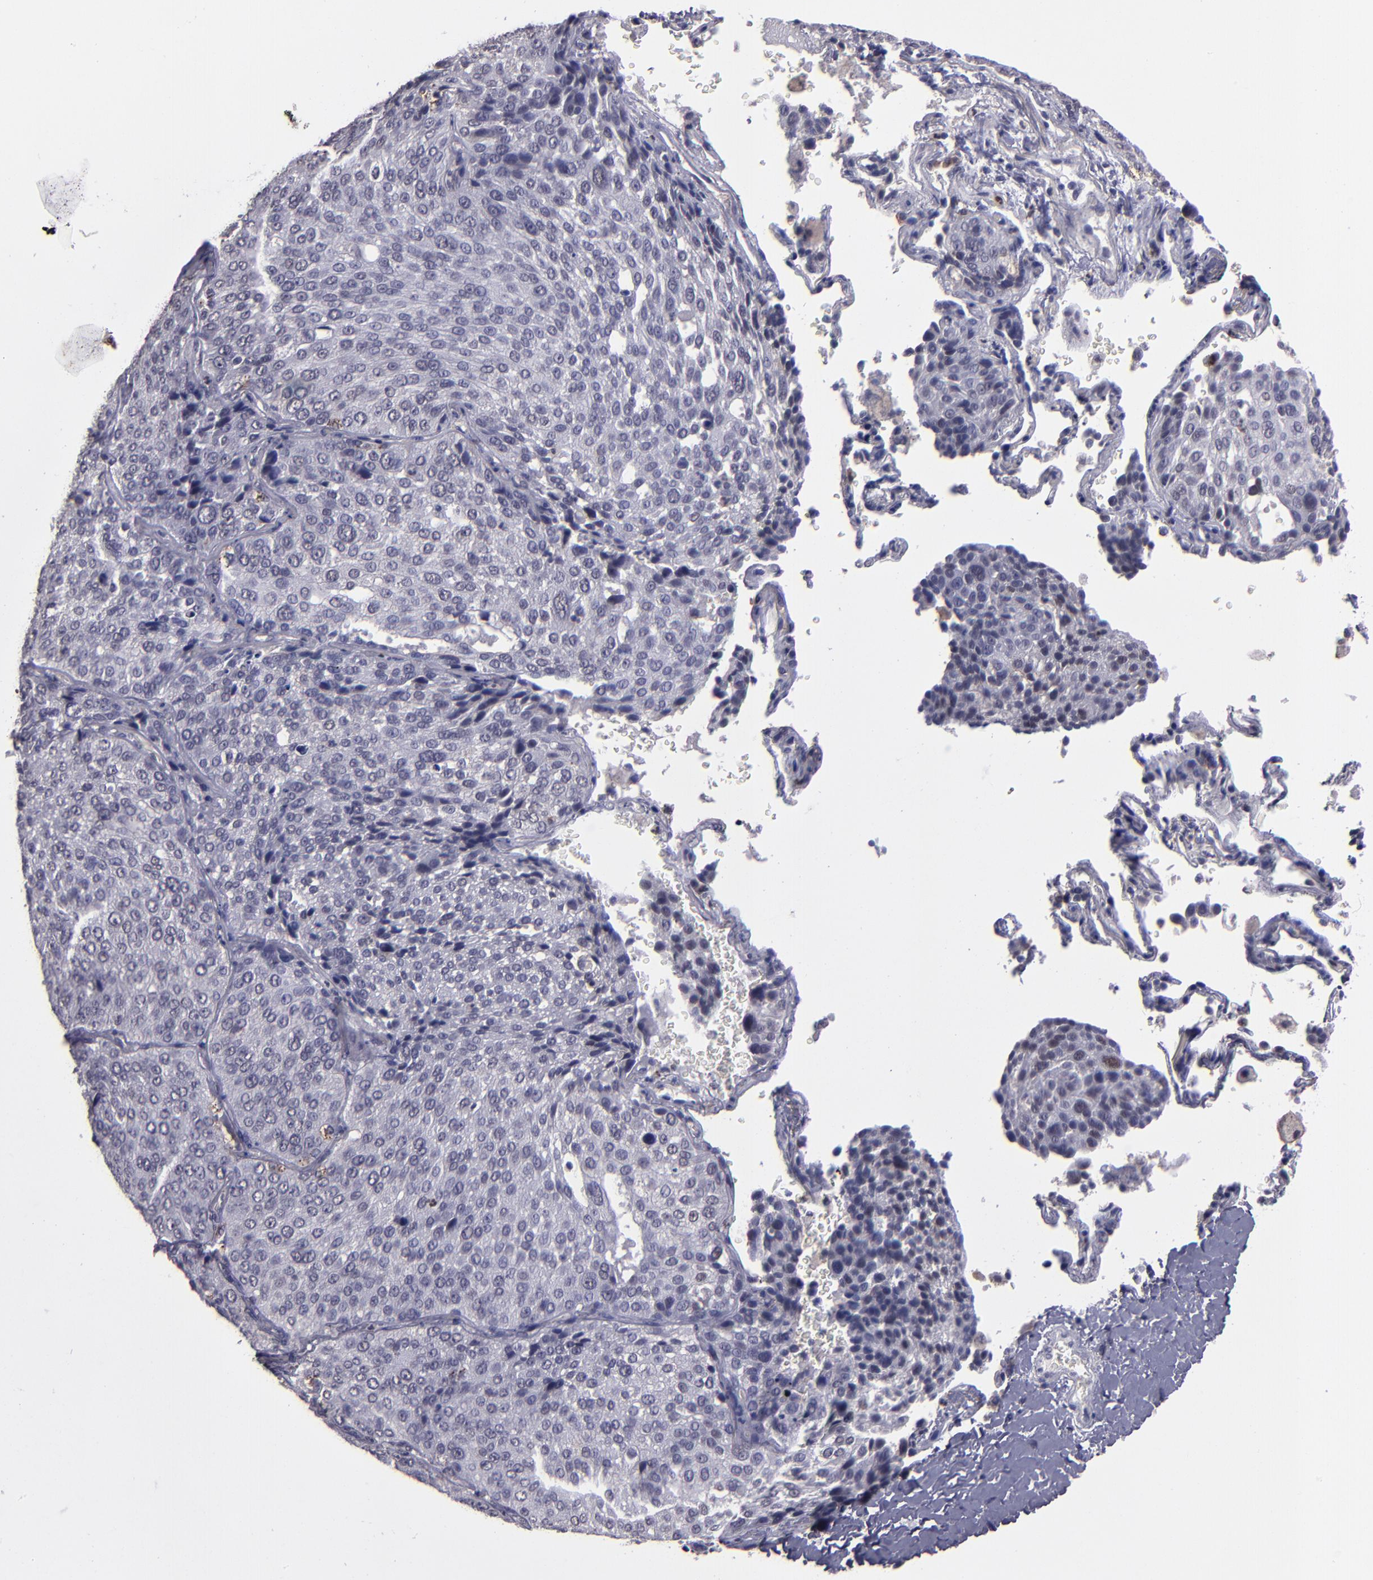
{"staining": {"intensity": "negative", "quantity": "none", "location": "none"}, "tissue": "lung cancer", "cell_type": "Tumor cells", "image_type": "cancer", "snomed": [{"axis": "morphology", "description": "Squamous cell carcinoma, NOS"}, {"axis": "topography", "description": "Lung"}], "caption": "This is an immunohistochemistry image of human lung cancer (squamous cell carcinoma). There is no expression in tumor cells.", "gene": "CEBPE", "patient": {"sex": "male", "age": 54}}